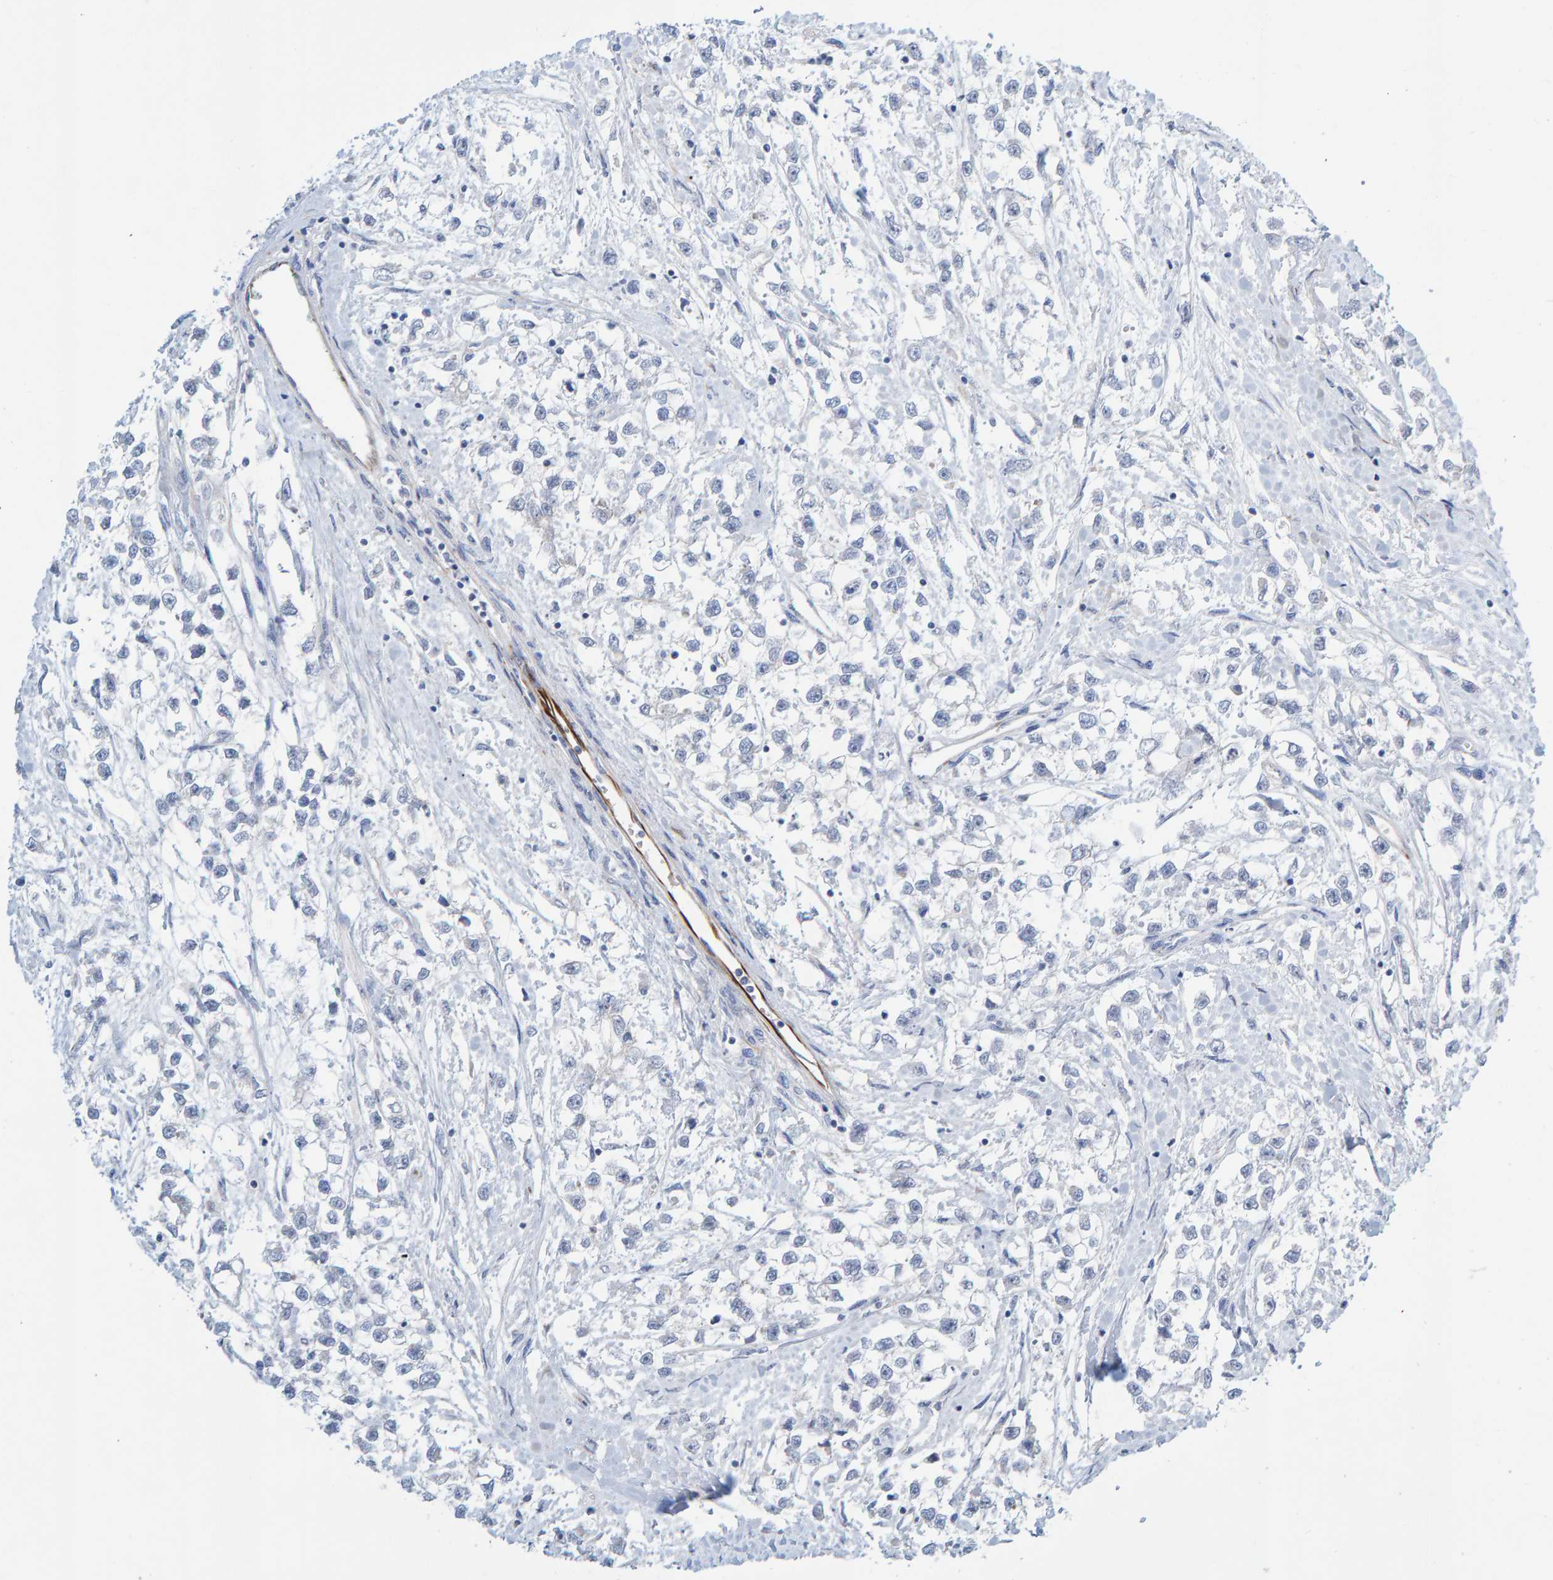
{"staining": {"intensity": "negative", "quantity": "none", "location": "none"}, "tissue": "testis cancer", "cell_type": "Tumor cells", "image_type": "cancer", "snomed": [{"axis": "morphology", "description": "Seminoma, NOS"}, {"axis": "morphology", "description": "Carcinoma, Embryonal, NOS"}, {"axis": "topography", "description": "Testis"}], "caption": "This photomicrograph is of testis cancer stained with immunohistochemistry (IHC) to label a protein in brown with the nuclei are counter-stained blue. There is no positivity in tumor cells.", "gene": "POLG2", "patient": {"sex": "male", "age": 51}}